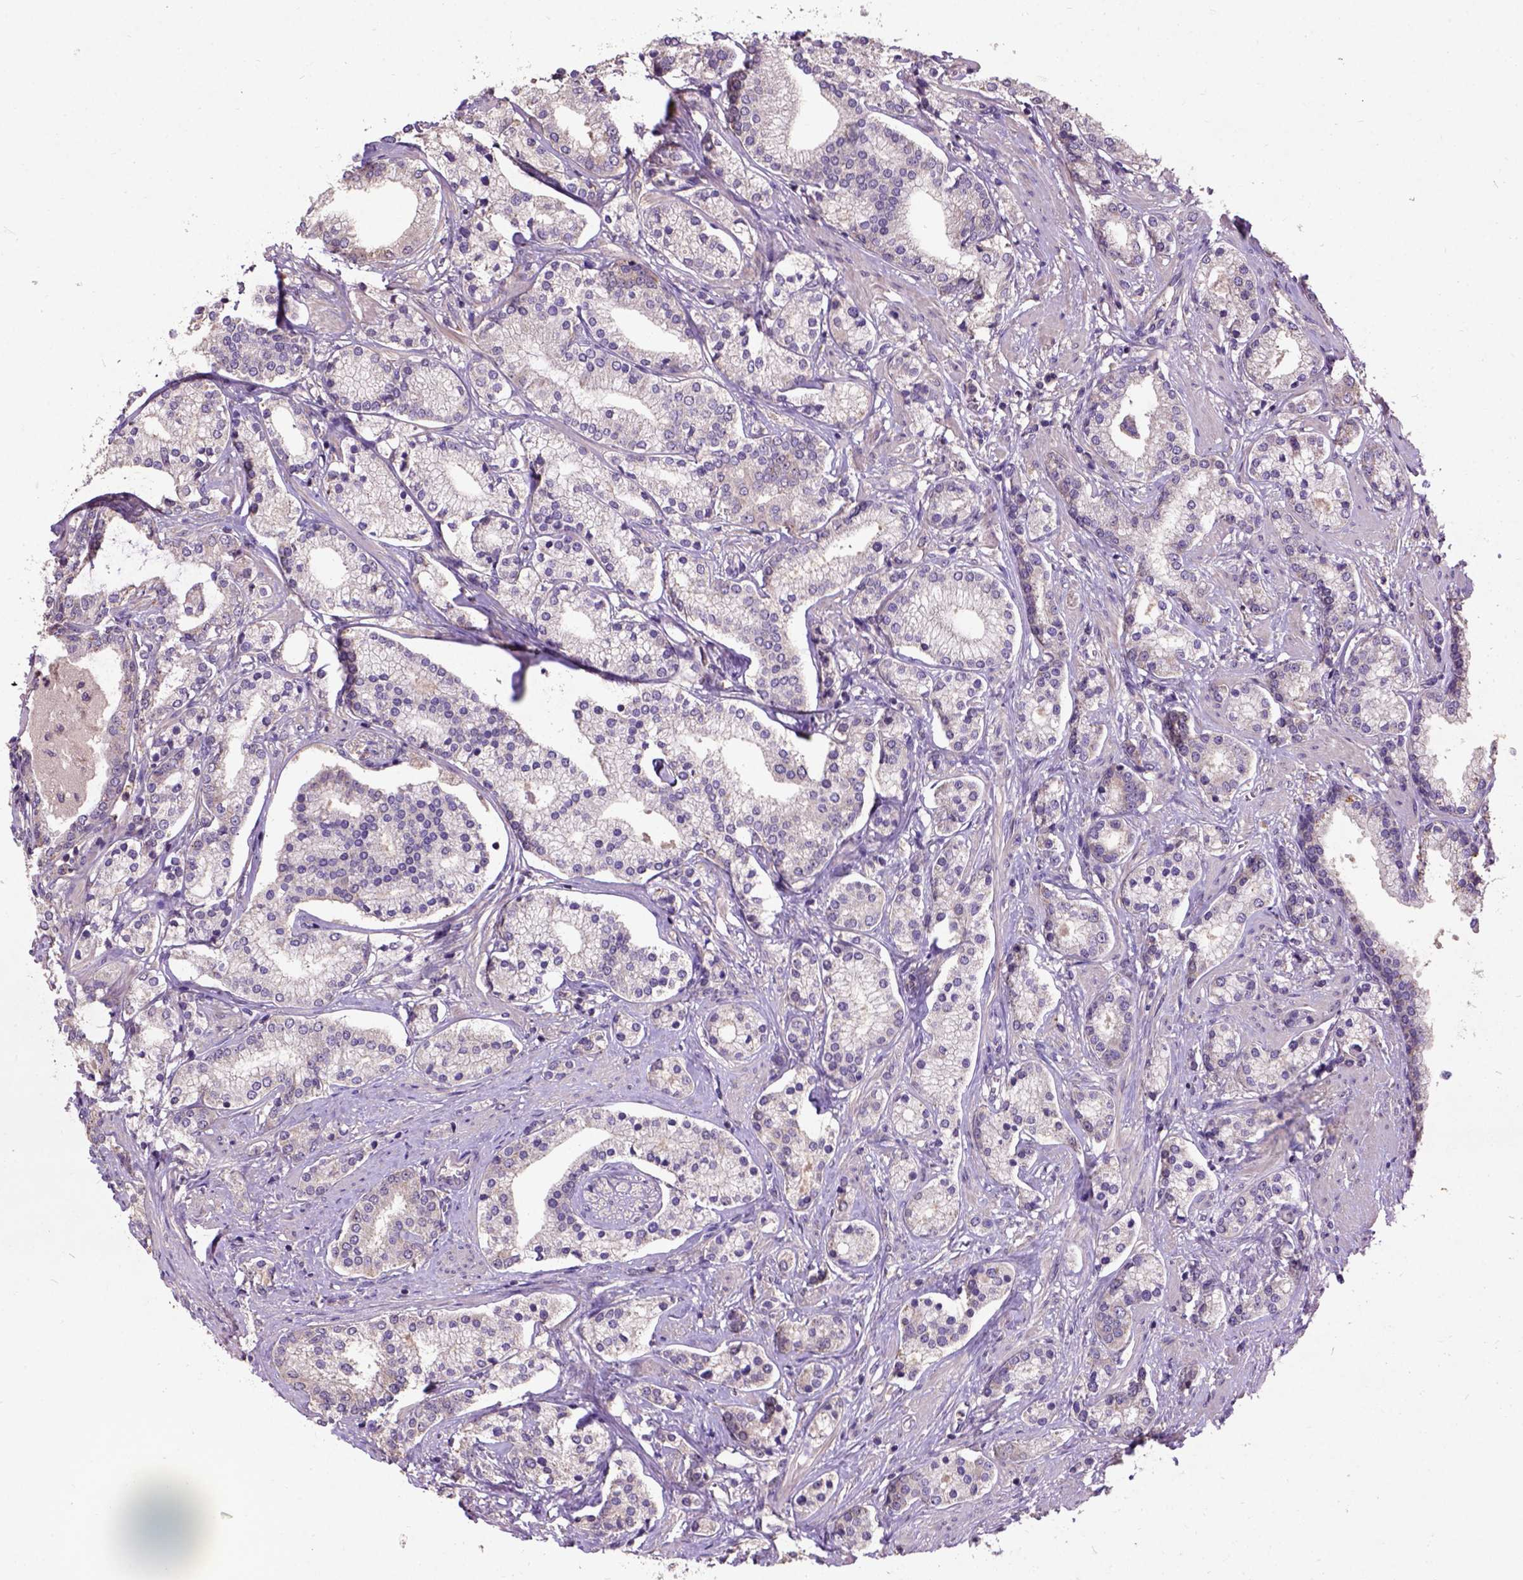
{"staining": {"intensity": "weak", "quantity": "<25%", "location": "cytoplasmic/membranous"}, "tissue": "prostate cancer", "cell_type": "Tumor cells", "image_type": "cancer", "snomed": [{"axis": "morphology", "description": "Adenocarcinoma, High grade"}, {"axis": "topography", "description": "Prostate"}], "caption": "The histopathology image exhibits no staining of tumor cells in prostate cancer. (DAB (3,3'-diaminobenzidine) immunohistochemistry, high magnification).", "gene": "KBTBD8", "patient": {"sex": "male", "age": 58}}